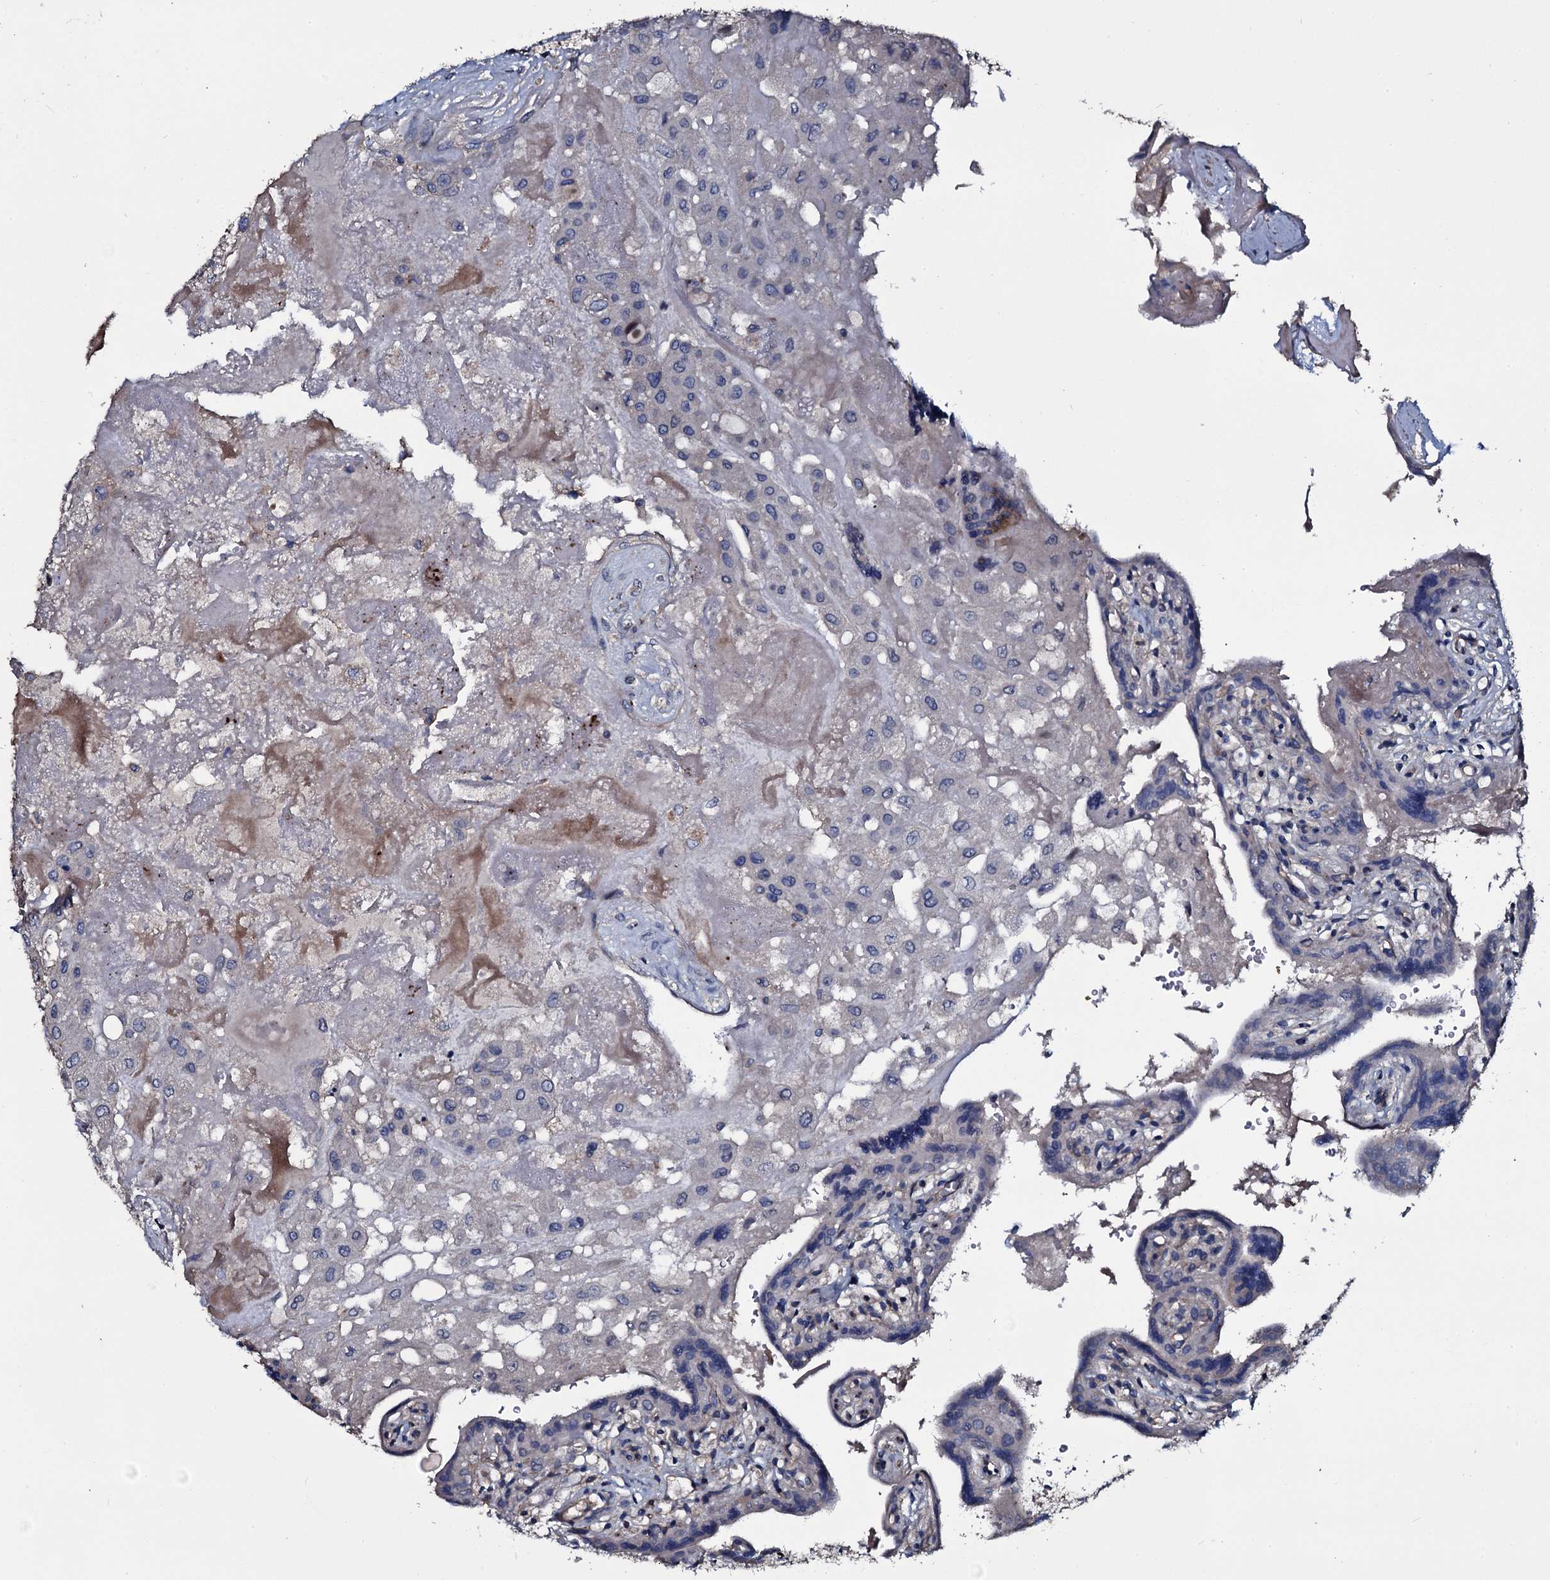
{"staining": {"intensity": "negative", "quantity": "none", "location": "none"}, "tissue": "placenta", "cell_type": "Decidual cells", "image_type": "normal", "snomed": [{"axis": "morphology", "description": "Normal tissue, NOS"}, {"axis": "topography", "description": "Placenta"}], "caption": "The micrograph exhibits no significant positivity in decidual cells of placenta. The staining was performed using DAB (3,3'-diaminobenzidine) to visualize the protein expression in brown, while the nuclei were stained in blue with hematoxylin (Magnification: 20x).", "gene": "LYG2", "patient": {"sex": "female", "age": 37}}